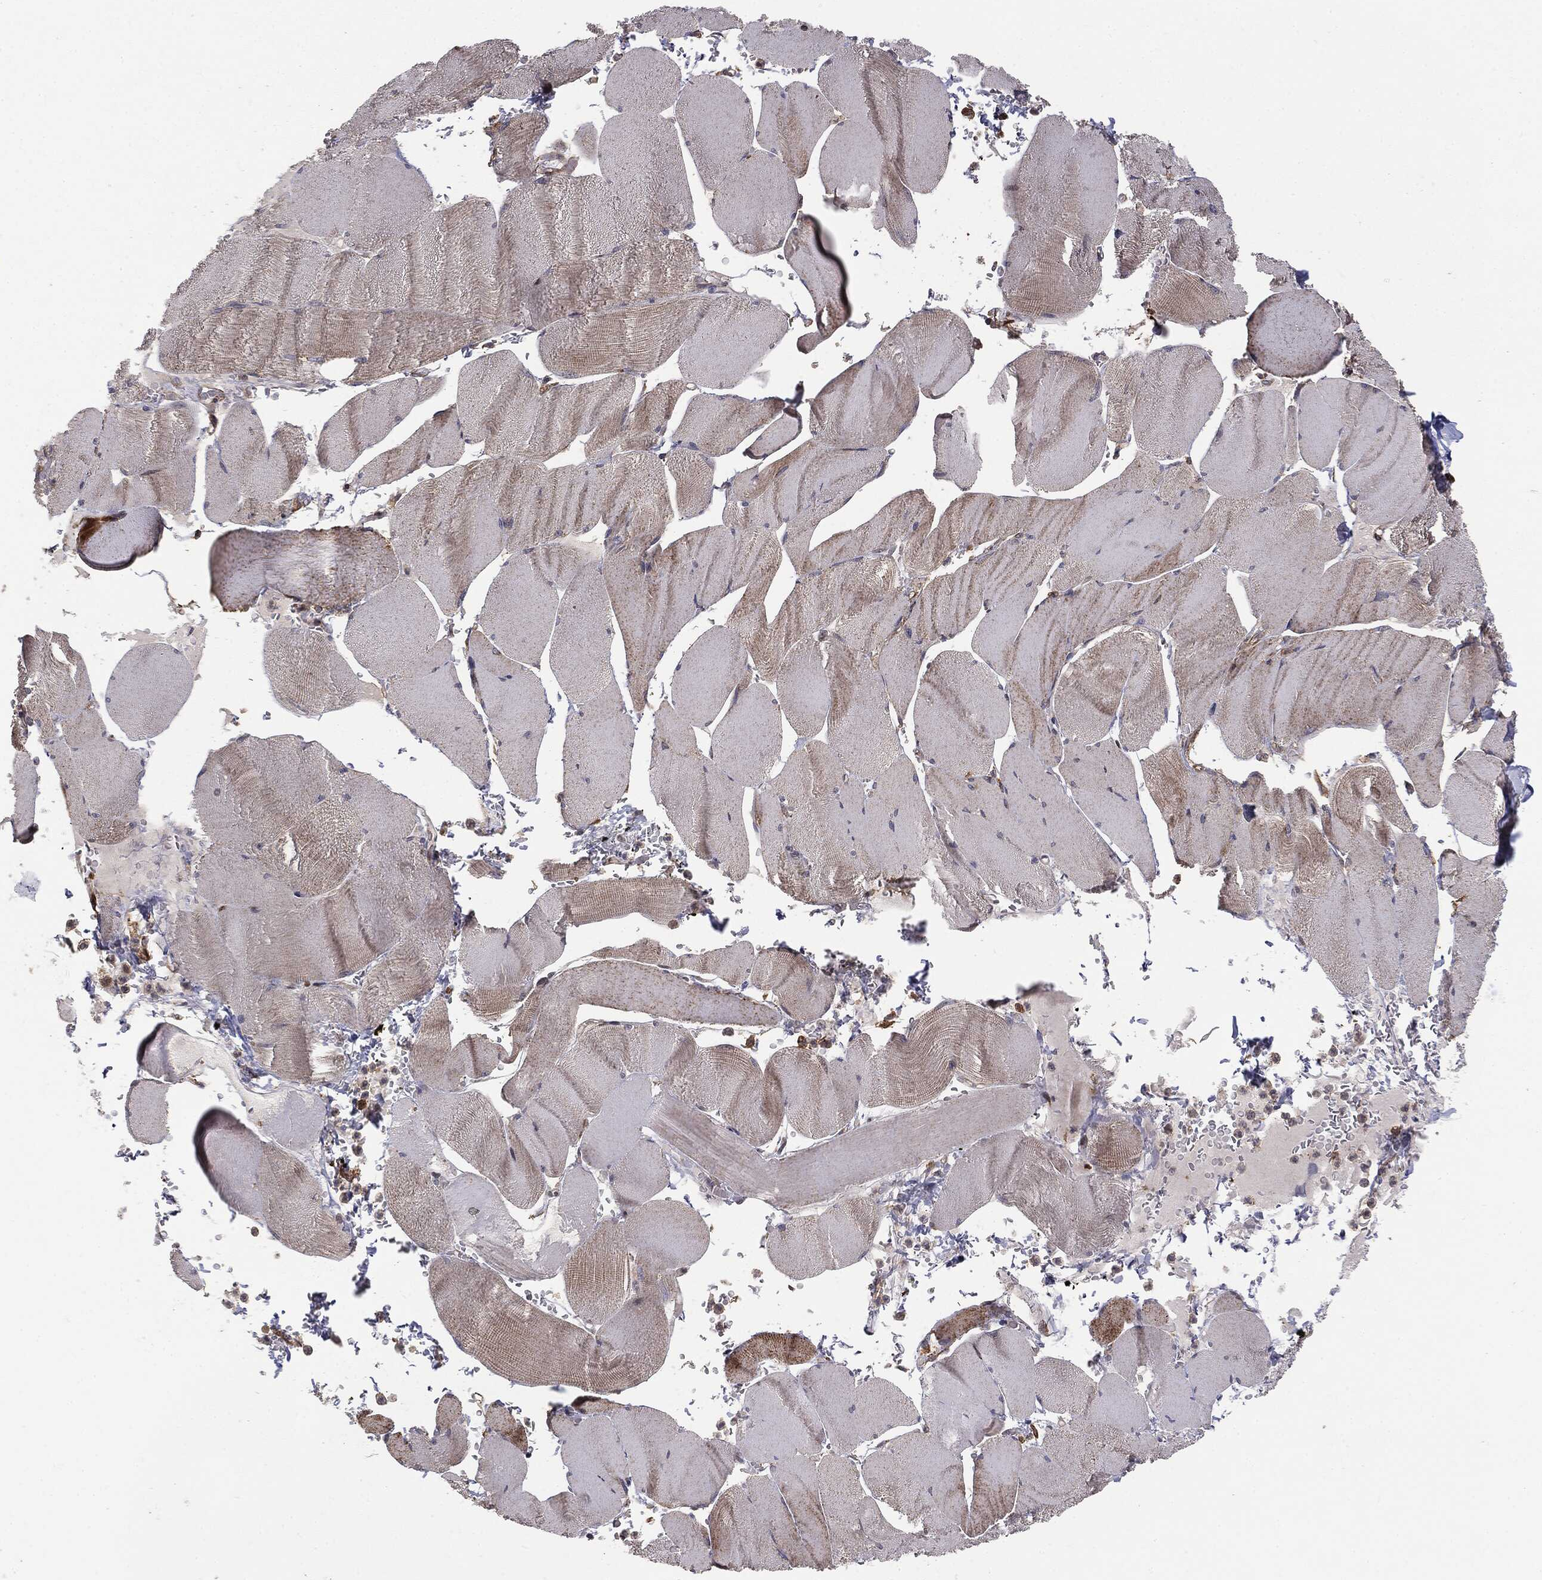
{"staining": {"intensity": "weak", "quantity": "<25%", "location": "cytoplasmic/membranous"}, "tissue": "skeletal muscle", "cell_type": "Myocytes", "image_type": "normal", "snomed": [{"axis": "morphology", "description": "Normal tissue, NOS"}, {"axis": "topography", "description": "Skeletal muscle"}], "caption": "Image shows no protein expression in myocytes of normal skeletal muscle. (DAB immunohistochemistry, high magnification).", "gene": "MTOR", "patient": {"sex": "male", "age": 56}}